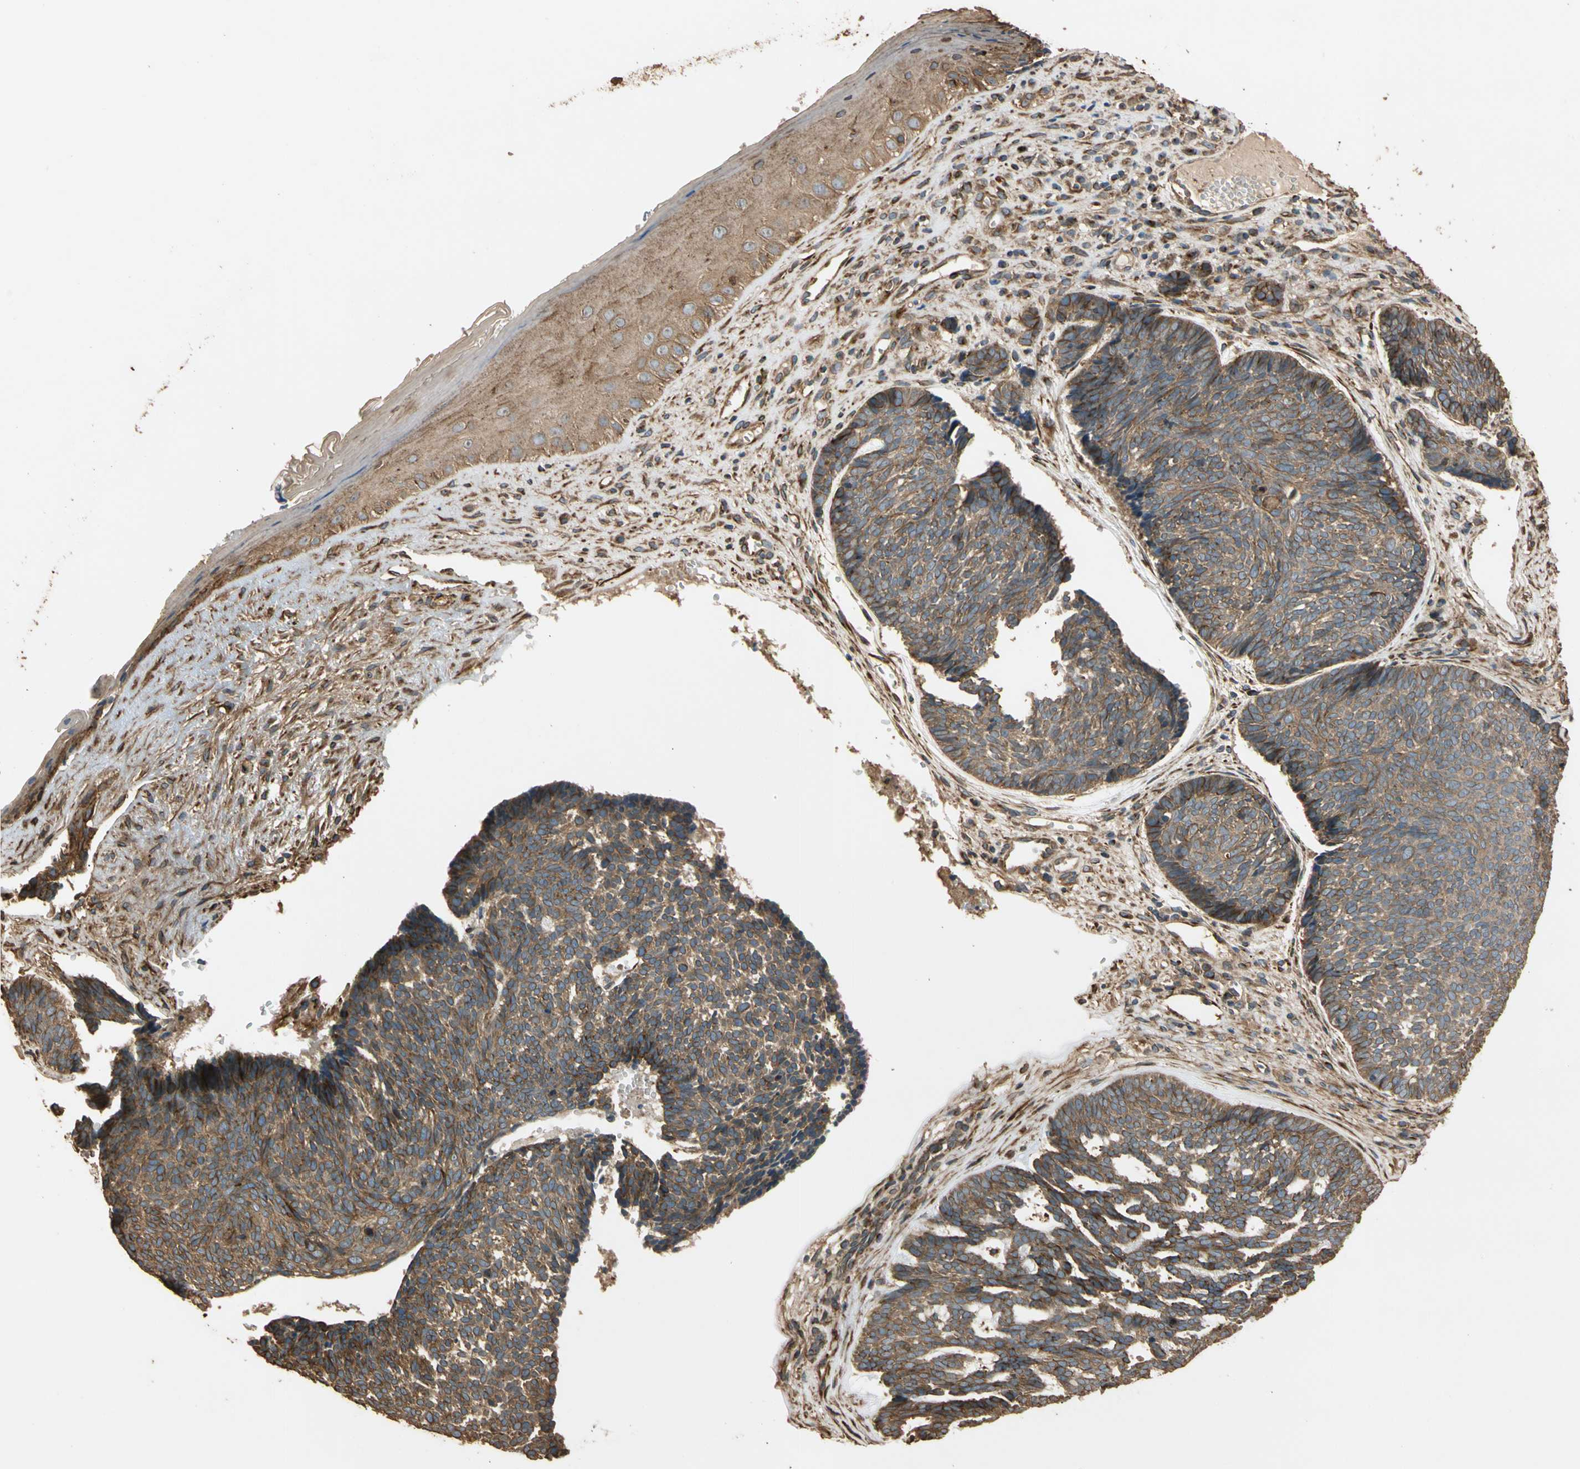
{"staining": {"intensity": "moderate", "quantity": ">75%", "location": "cytoplasmic/membranous"}, "tissue": "skin cancer", "cell_type": "Tumor cells", "image_type": "cancer", "snomed": [{"axis": "morphology", "description": "Basal cell carcinoma"}, {"axis": "topography", "description": "Skin"}], "caption": "Immunohistochemistry histopathology image of neoplastic tissue: basal cell carcinoma (skin) stained using IHC exhibits medium levels of moderate protein expression localized specifically in the cytoplasmic/membranous of tumor cells, appearing as a cytoplasmic/membranous brown color.", "gene": "MGRN1", "patient": {"sex": "male", "age": 84}}